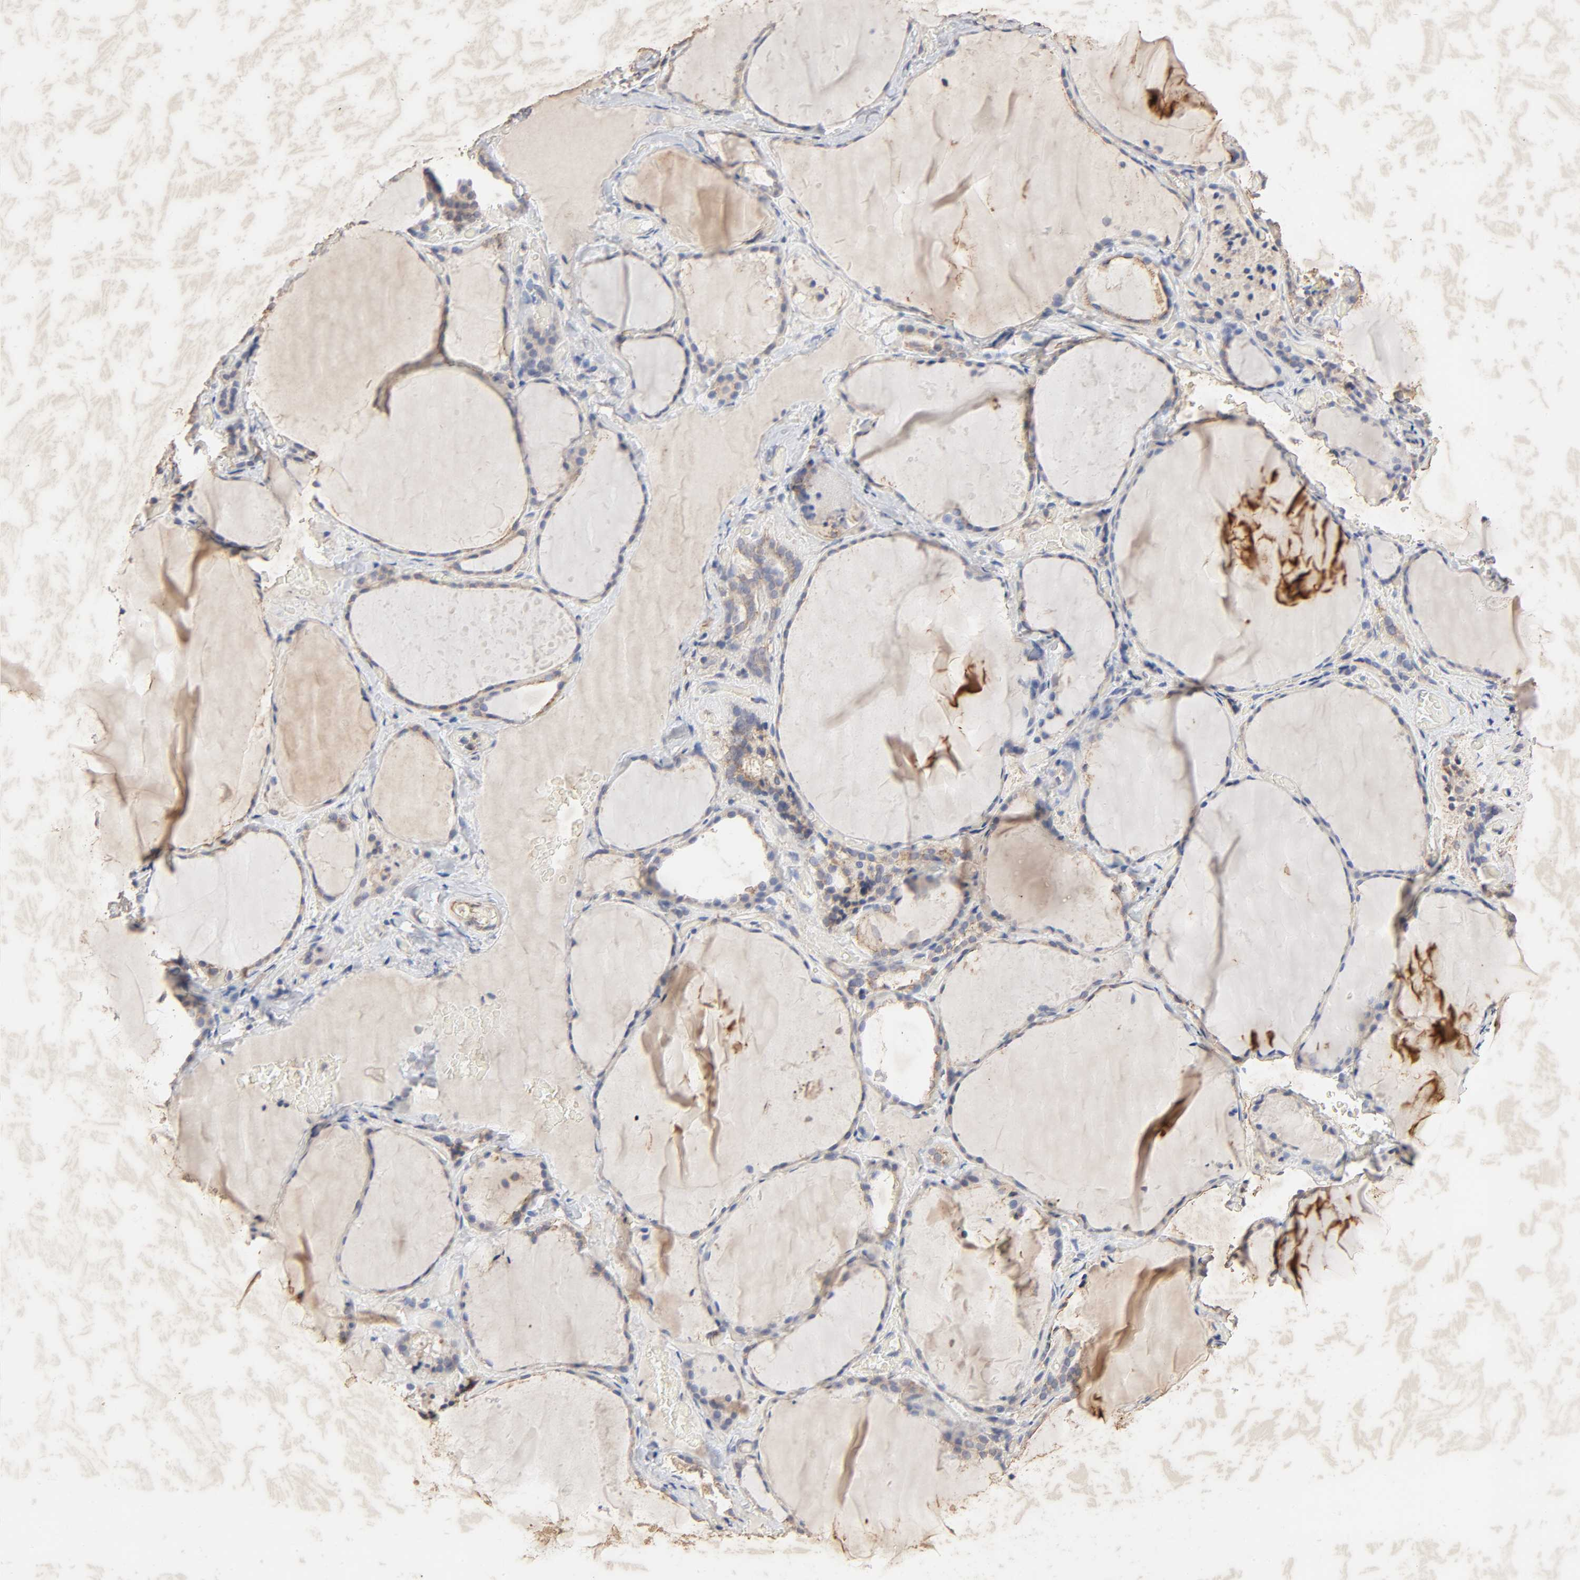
{"staining": {"intensity": "weak", "quantity": ">75%", "location": "cytoplasmic/membranous"}, "tissue": "thyroid gland", "cell_type": "Glandular cells", "image_type": "normal", "snomed": [{"axis": "morphology", "description": "Normal tissue, NOS"}, {"axis": "topography", "description": "Thyroid gland"}], "caption": "The photomicrograph reveals staining of normal thyroid gland, revealing weak cytoplasmic/membranous protein expression (brown color) within glandular cells. The staining was performed using DAB (3,3'-diaminobenzidine), with brown indicating positive protein expression. Nuclei are stained blue with hematoxylin.", "gene": "CYCS", "patient": {"sex": "female", "age": 22}}